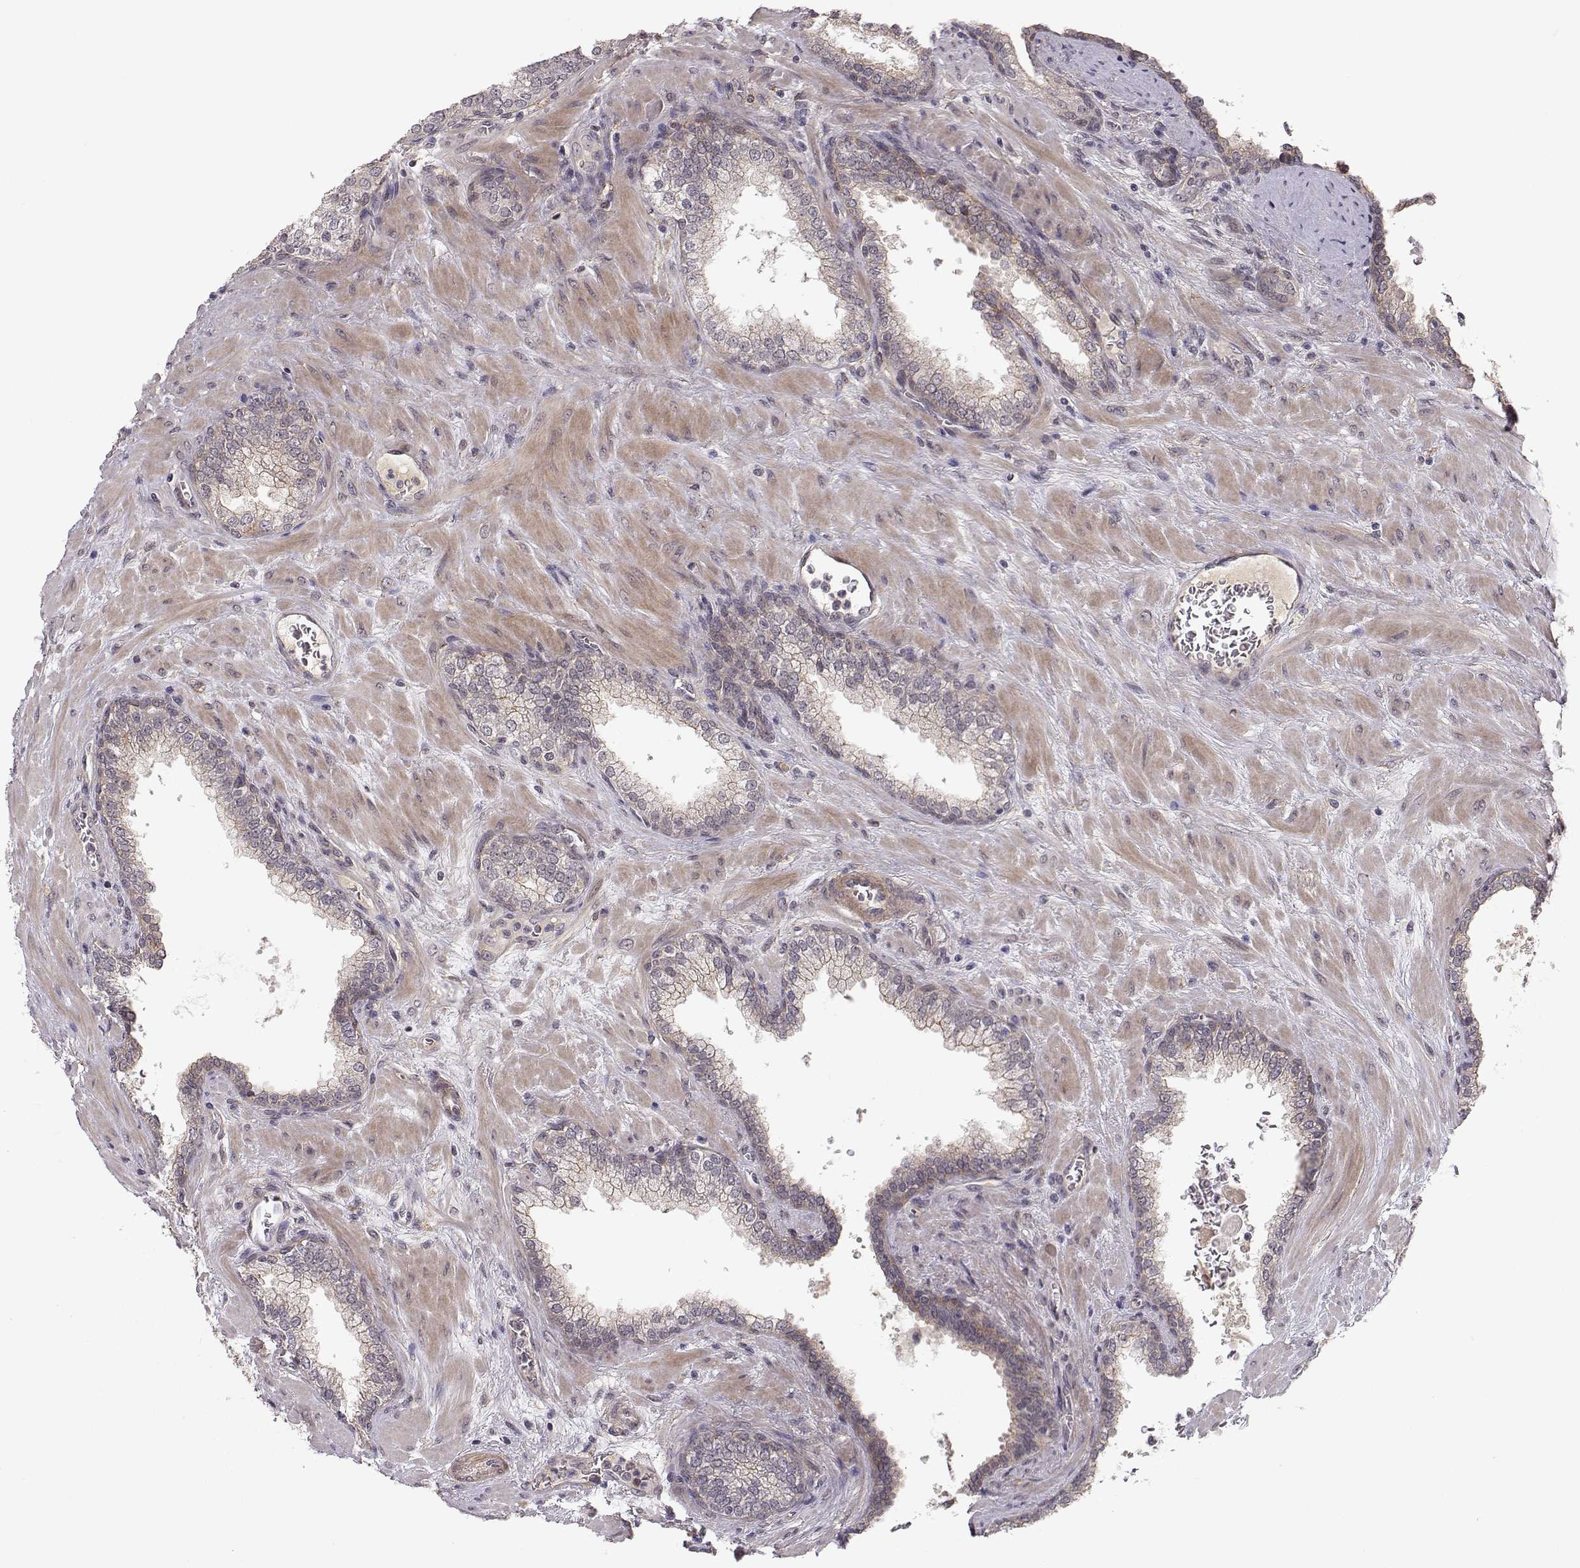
{"staining": {"intensity": "moderate", "quantity": "<25%", "location": "cytoplasmic/membranous"}, "tissue": "prostate cancer", "cell_type": "Tumor cells", "image_type": "cancer", "snomed": [{"axis": "morphology", "description": "Adenocarcinoma, NOS"}, {"axis": "topography", "description": "Prostate"}], "caption": "Immunohistochemical staining of human prostate cancer (adenocarcinoma) exhibits low levels of moderate cytoplasmic/membranous staining in about <25% of tumor cells.", "gene": "PLEKHG3", "patient": {"sex": "male", "age": 67}}